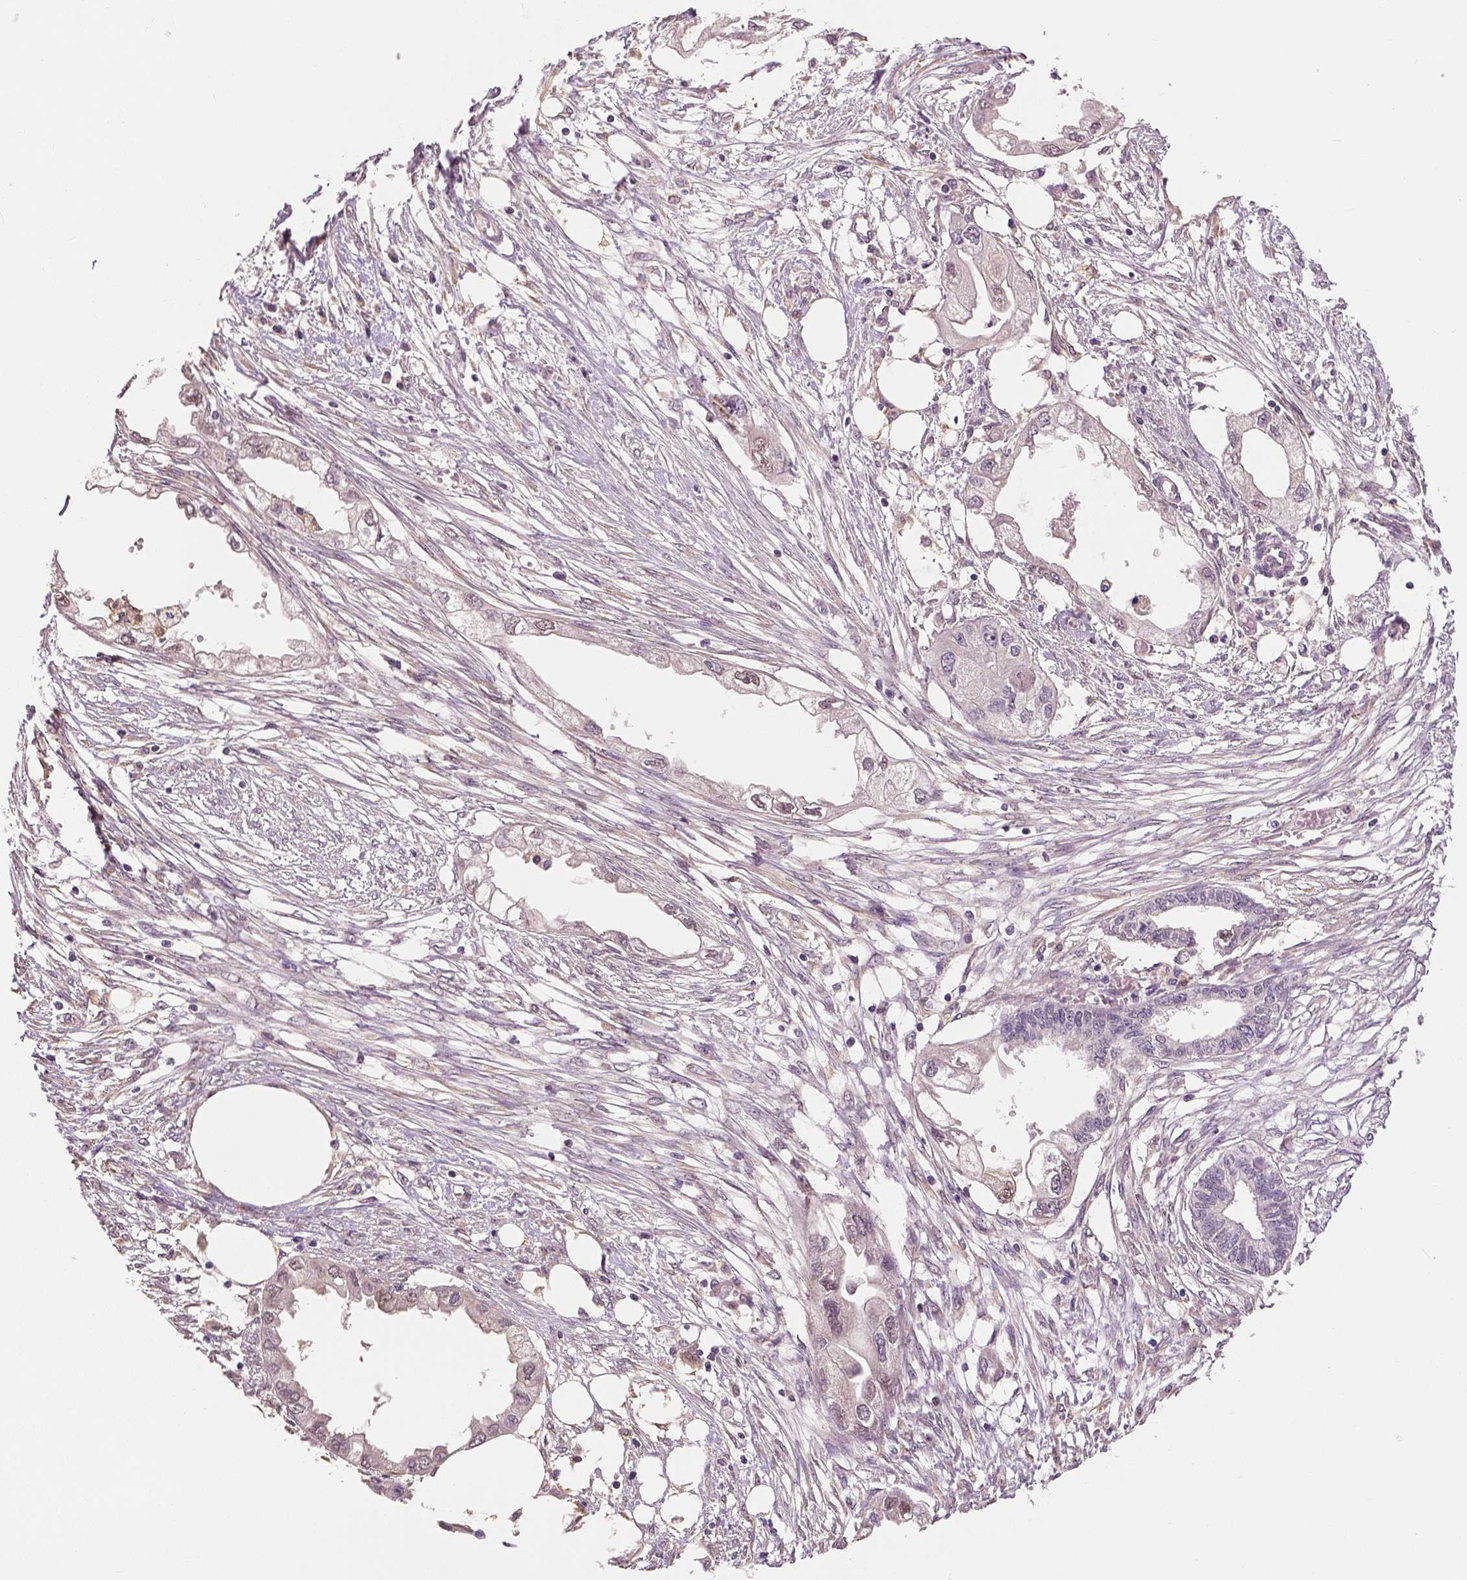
{"staining": {"intensity": "weak", "quantity": "<25%", "location": "nuclear"}, "tissue": "endometrial cancer", "cell_type": "Tumor cells", "image_type": "cancer", "snomed": [{"axis": "morphology", "description": "Adenocarcinoma, NOS"}, {"axis": "morphology", "description": "Adenocarcinoma, metastatic, NOS"}, {"axis": "topography", "description": "Adipose tissue"}, {"axis": "topography", "description": "Endometrium"}], "caption": "IHC of human endometrial cancer exhibits no staining in tumor cells.", "gene": "MAP1LC3B", "patient": {"sex": "female", "age": 67}}